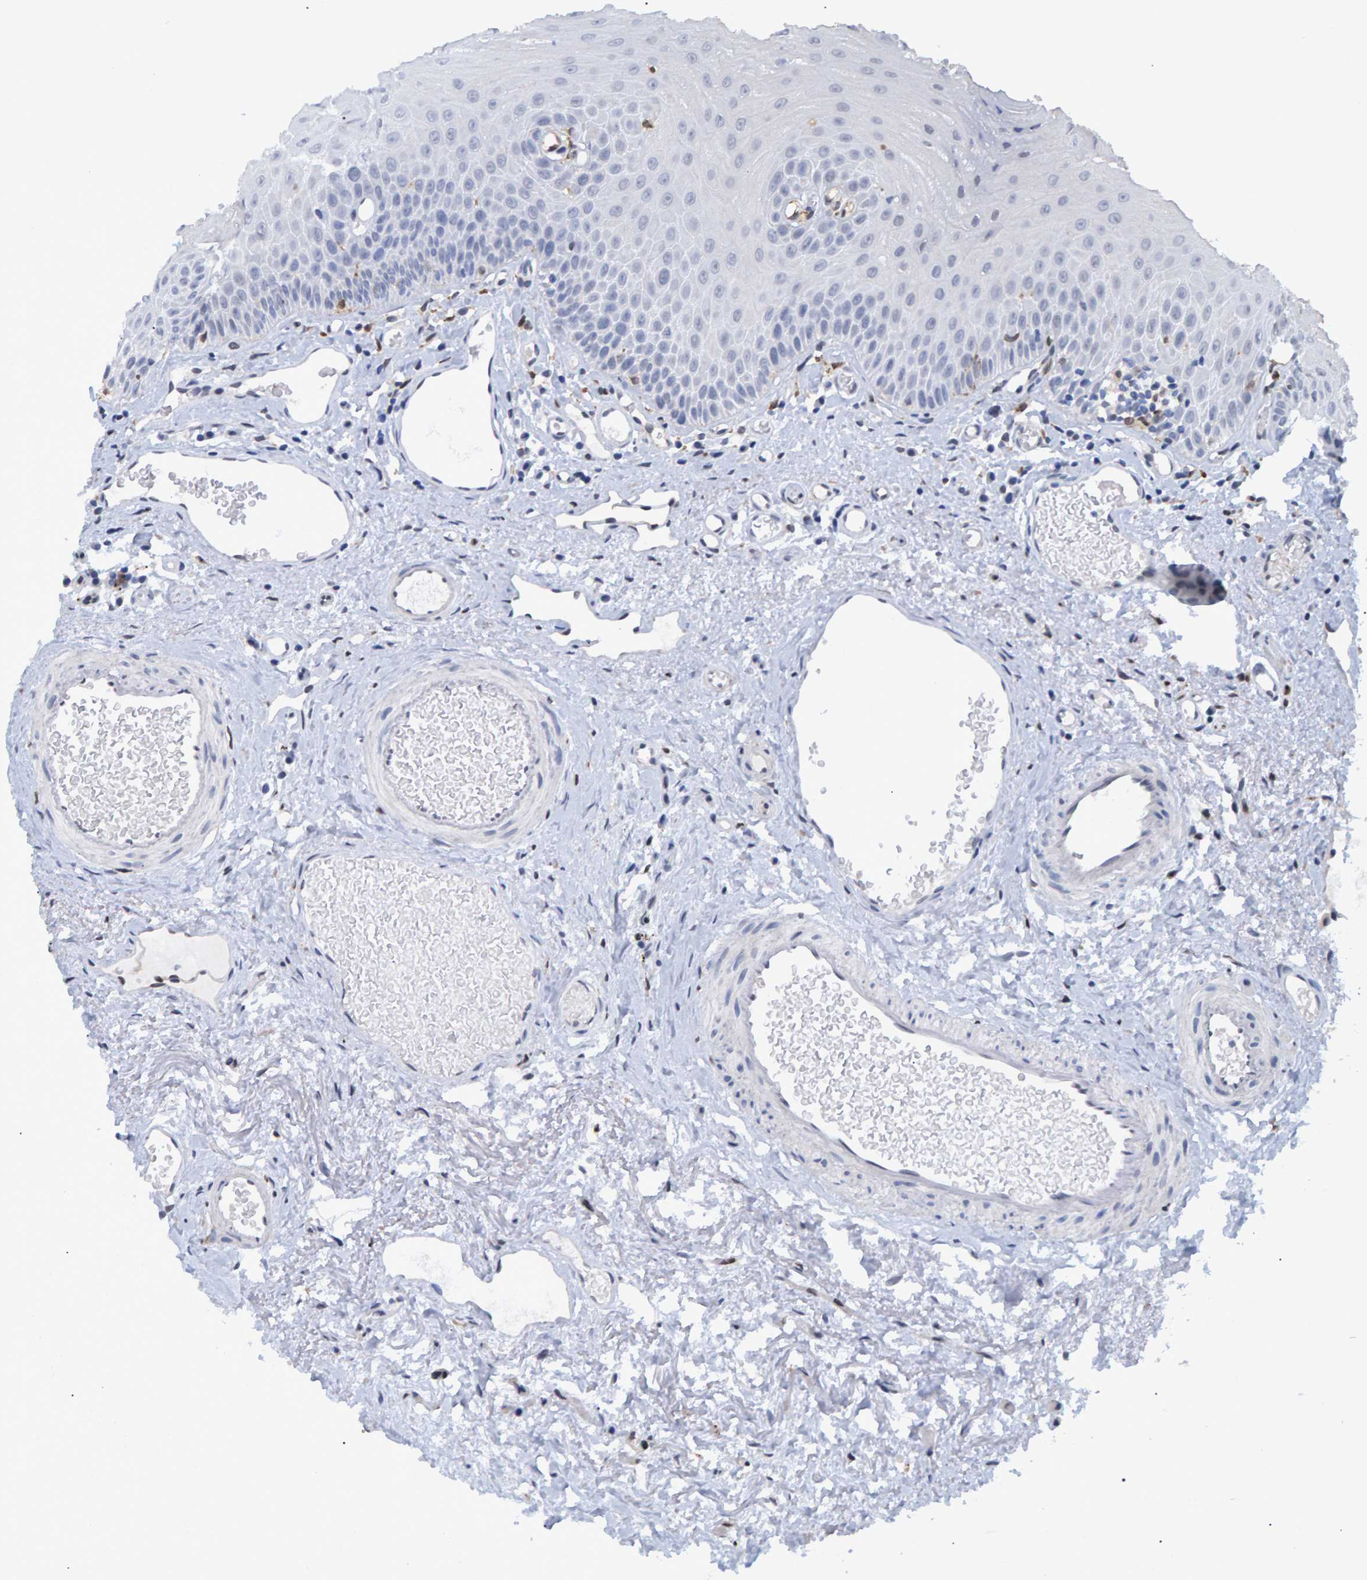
{"staining": {"intensity": "negative", "quantity": "none", "location": "none"}, "tissue": "oral mucosa", "cell_type": "Squamous epithelial cells", "image_type": "normal", "snomed": [{"axis": "morphology", "description": "Normal tissue, NOS"}, {"axis": "topography", "description": "Skeletal muscle"}, {"axis": "topography", "description": "Oral tissue"}, {"axis": "topography", "description": "Peripheral nerve tissue"}], "caption": "This is a histopathology image of immunohistochemistry staining of normal oral mucosa, which shows no expression in squamous epithelial cells.", "gene": "QKI", "patient": {"sex": "female", "age": 84}}